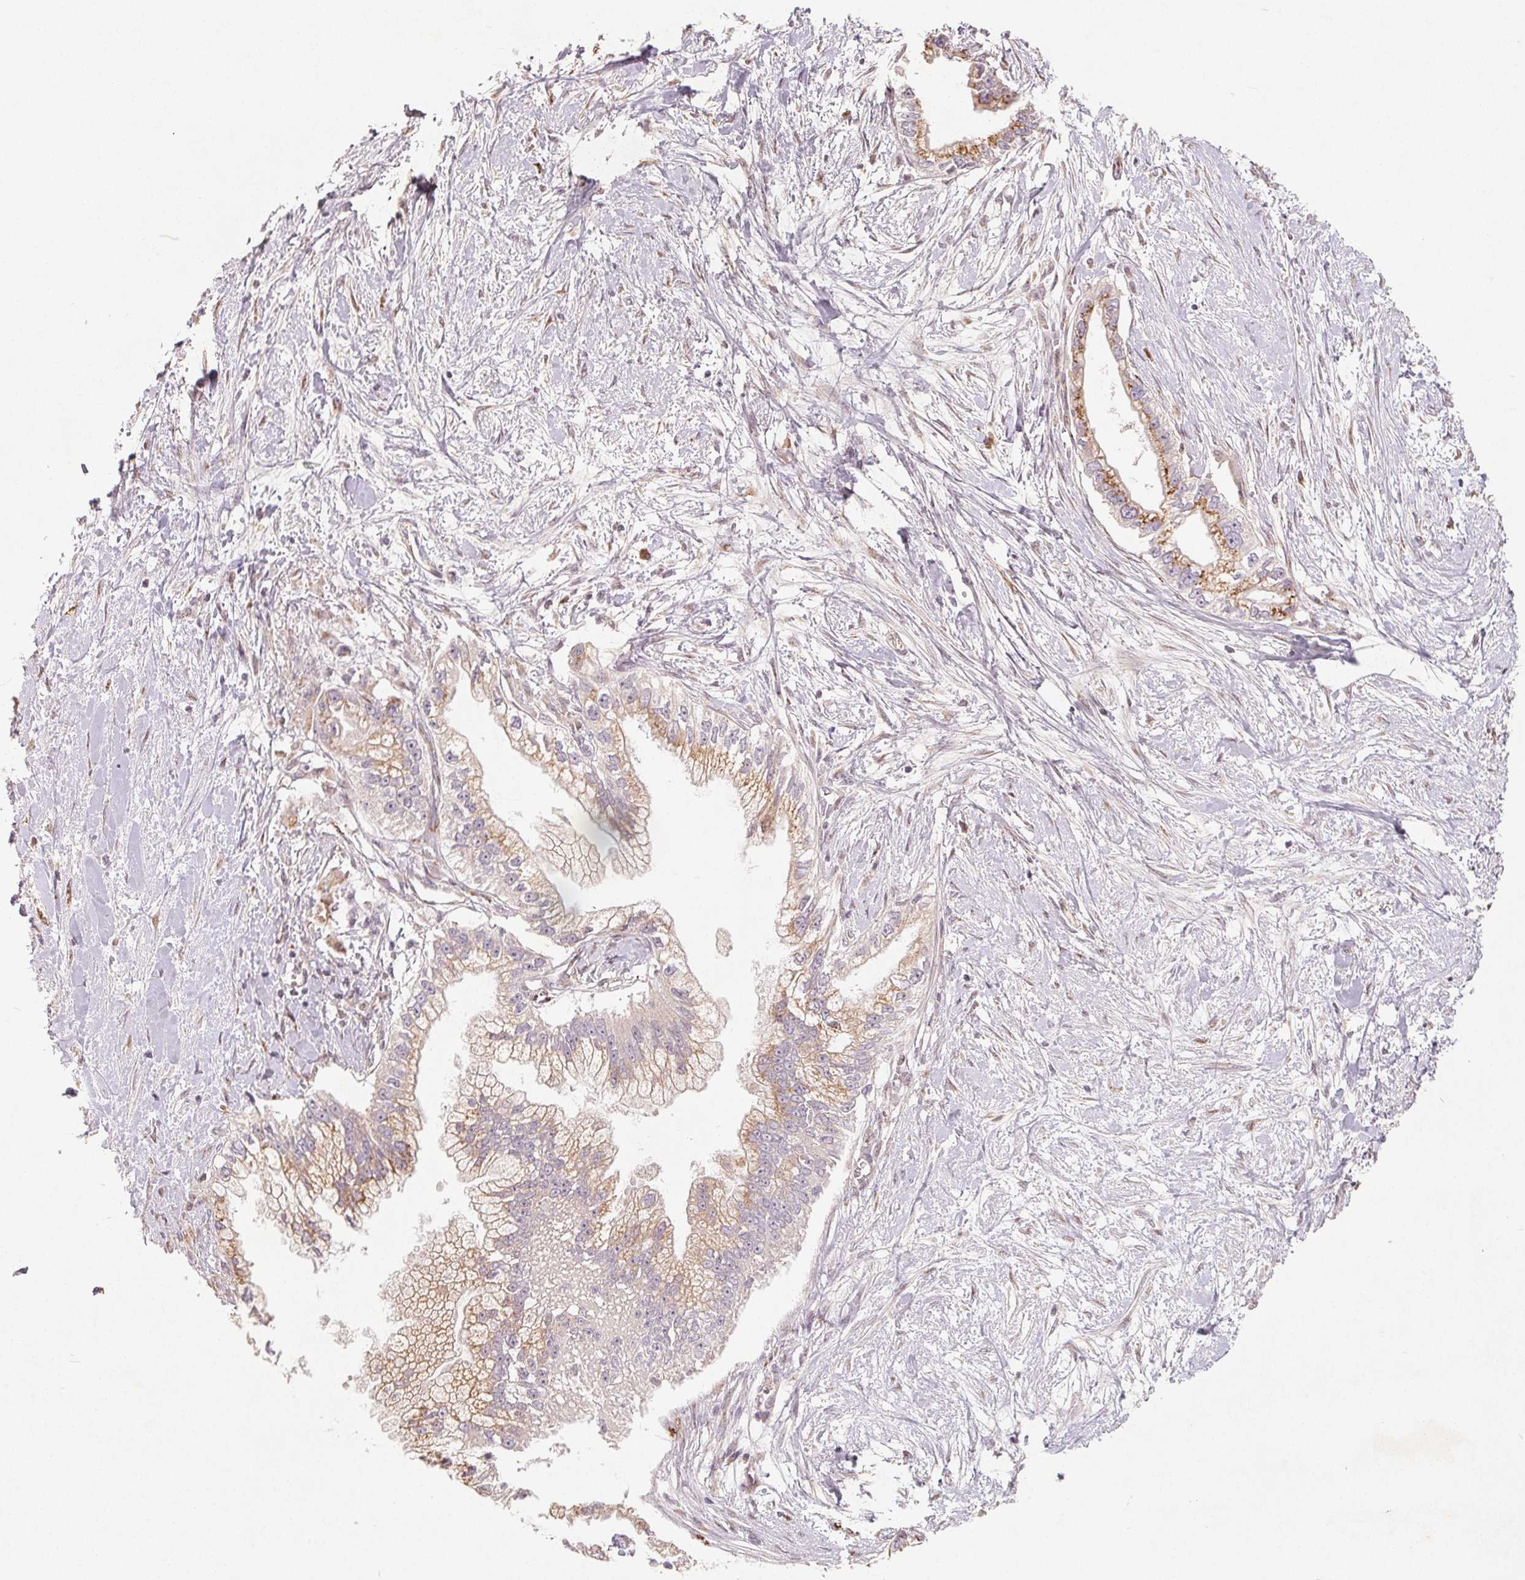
{"staining": {"intensity": "moderate", "quantity": ">75%", "location": "cytoplasmic/membranous"}, "tissue": "pancreatic cancer", "cell_type": "Tumor cells", "image_type": "cancer", "snomed": [{"axis": "morphology", "description": "Adenocarcinoma, NOS"}, {"axis": "topography", "description": "Pancreas"}], "caption": "Immunohistochemical staining of human pancreatic cancer shows moderate cytoplasmic/membranous protein positivity in approximately >75% of tumor cells.", "gene": "TMSB15B", "patient": {"sex": "male", "age": 70}}